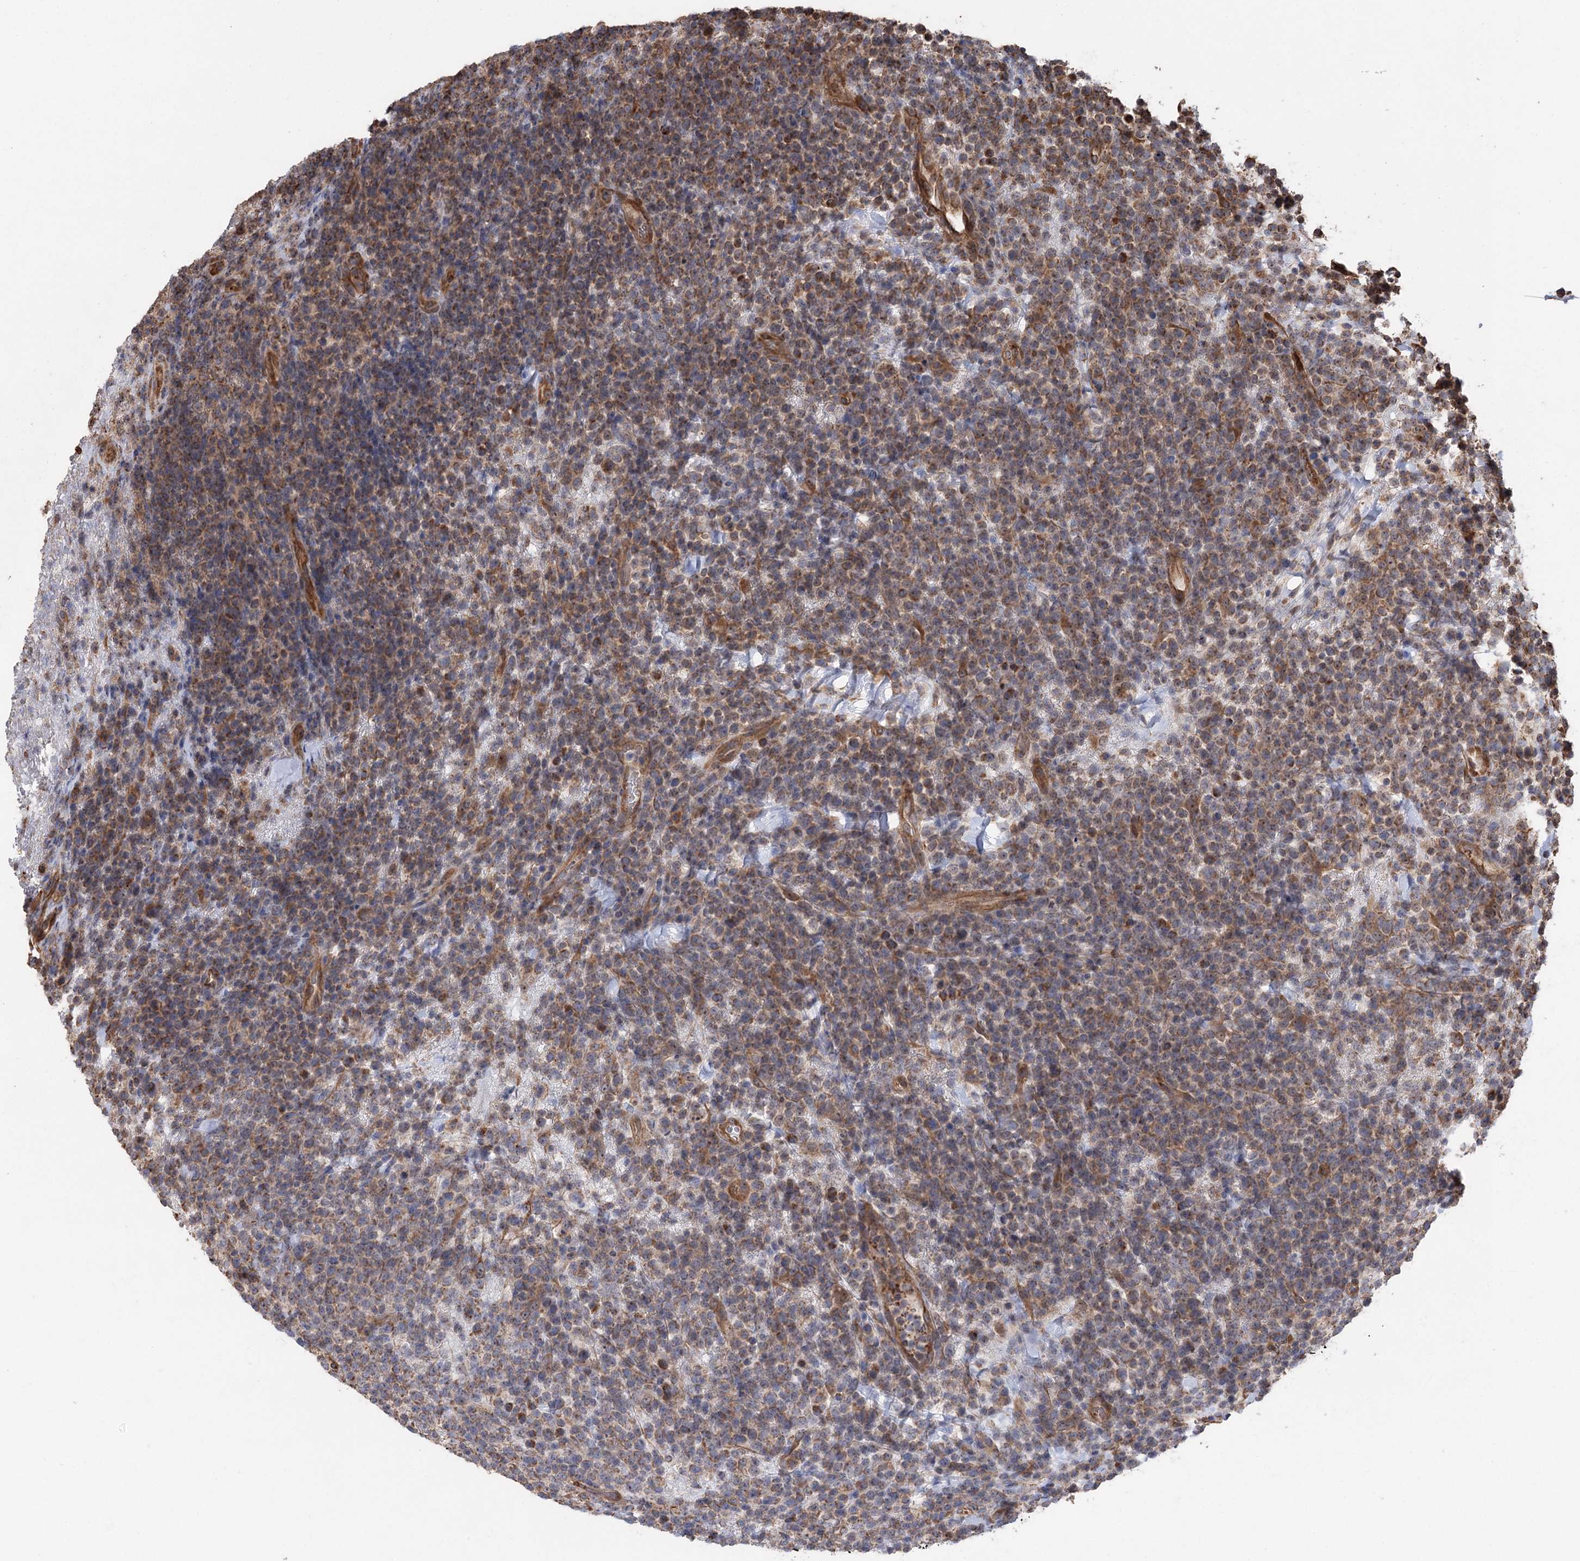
{"staining": {"intensity": "moderate", "quantity": ">75%", "location": "cytoplasmic/membranous"}, "tissue": "lymphoma", "cell_type": "Tumor cells", "image_type": "cancer", "snomed": [{"axis": "morphology", "description": "Malignant lymphoma, non-Hodgkin's type, High grade"}, {"axis": "topography", "description": "Colon"}], "caption": "This image displays IHC staining of human lymphoma, with medium moderate cytoplasmic/membranous expression in about >75% of tumor cells.", "gene": "RWDD4", "patient": {"sex": "female", "age": 53}}